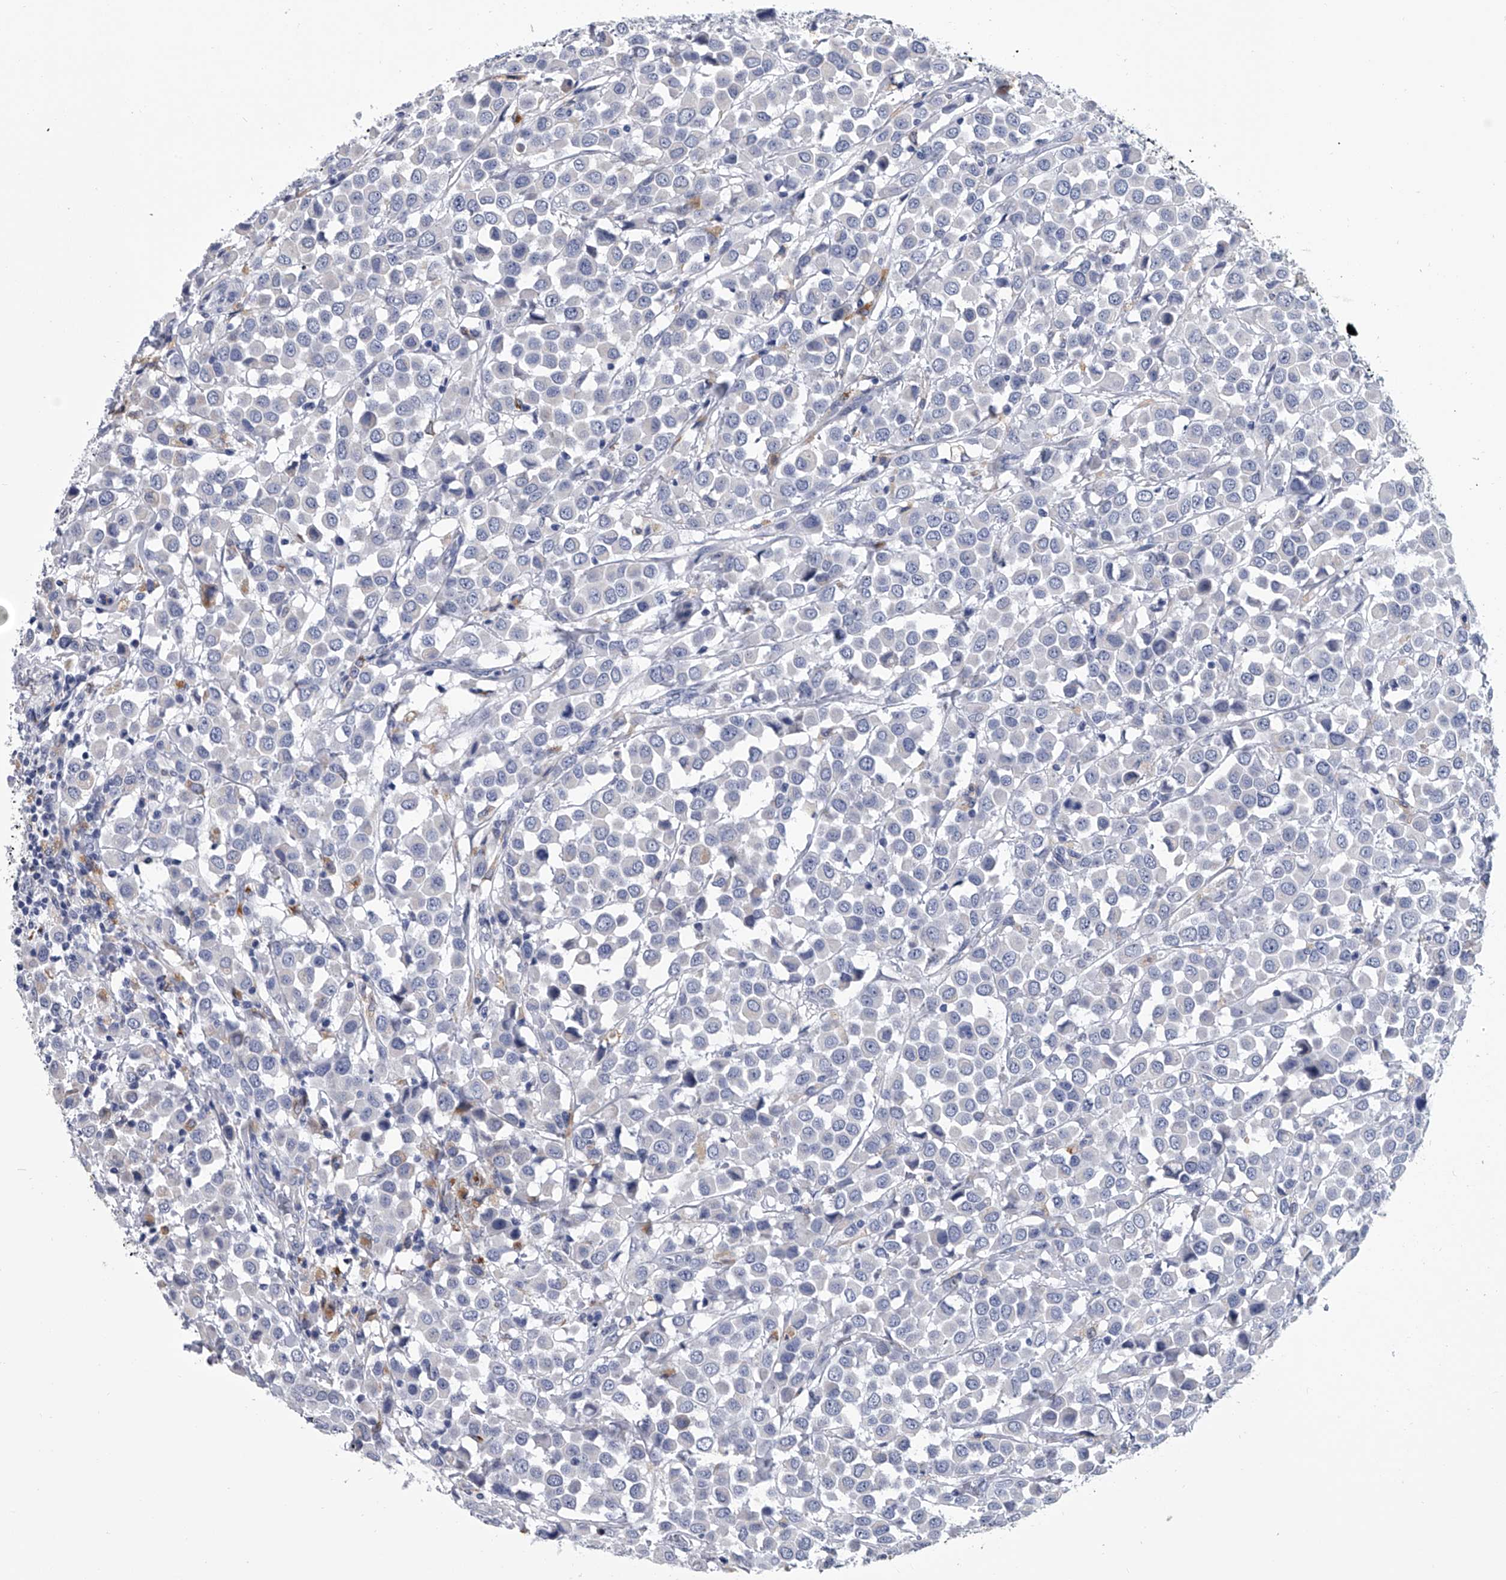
{"staining": {"intensity": "negative", "quantity": "none", "location": "none"}, "tissue": "breast cancer", "cell_type": "Tumor cells", "image_type": "cancer", "snomed": [{"axis": "morphology", "description": "Duct carcinoma"}, {"axis": "topography", "description": "Breast"}], "caption": "This is an IHC photomicrograph of infiltrating ductal carcinoma (breast). There is no staining in tumor cells.", "gene": "TRIM8", "patient": {"sex": "female", "age": 61}}